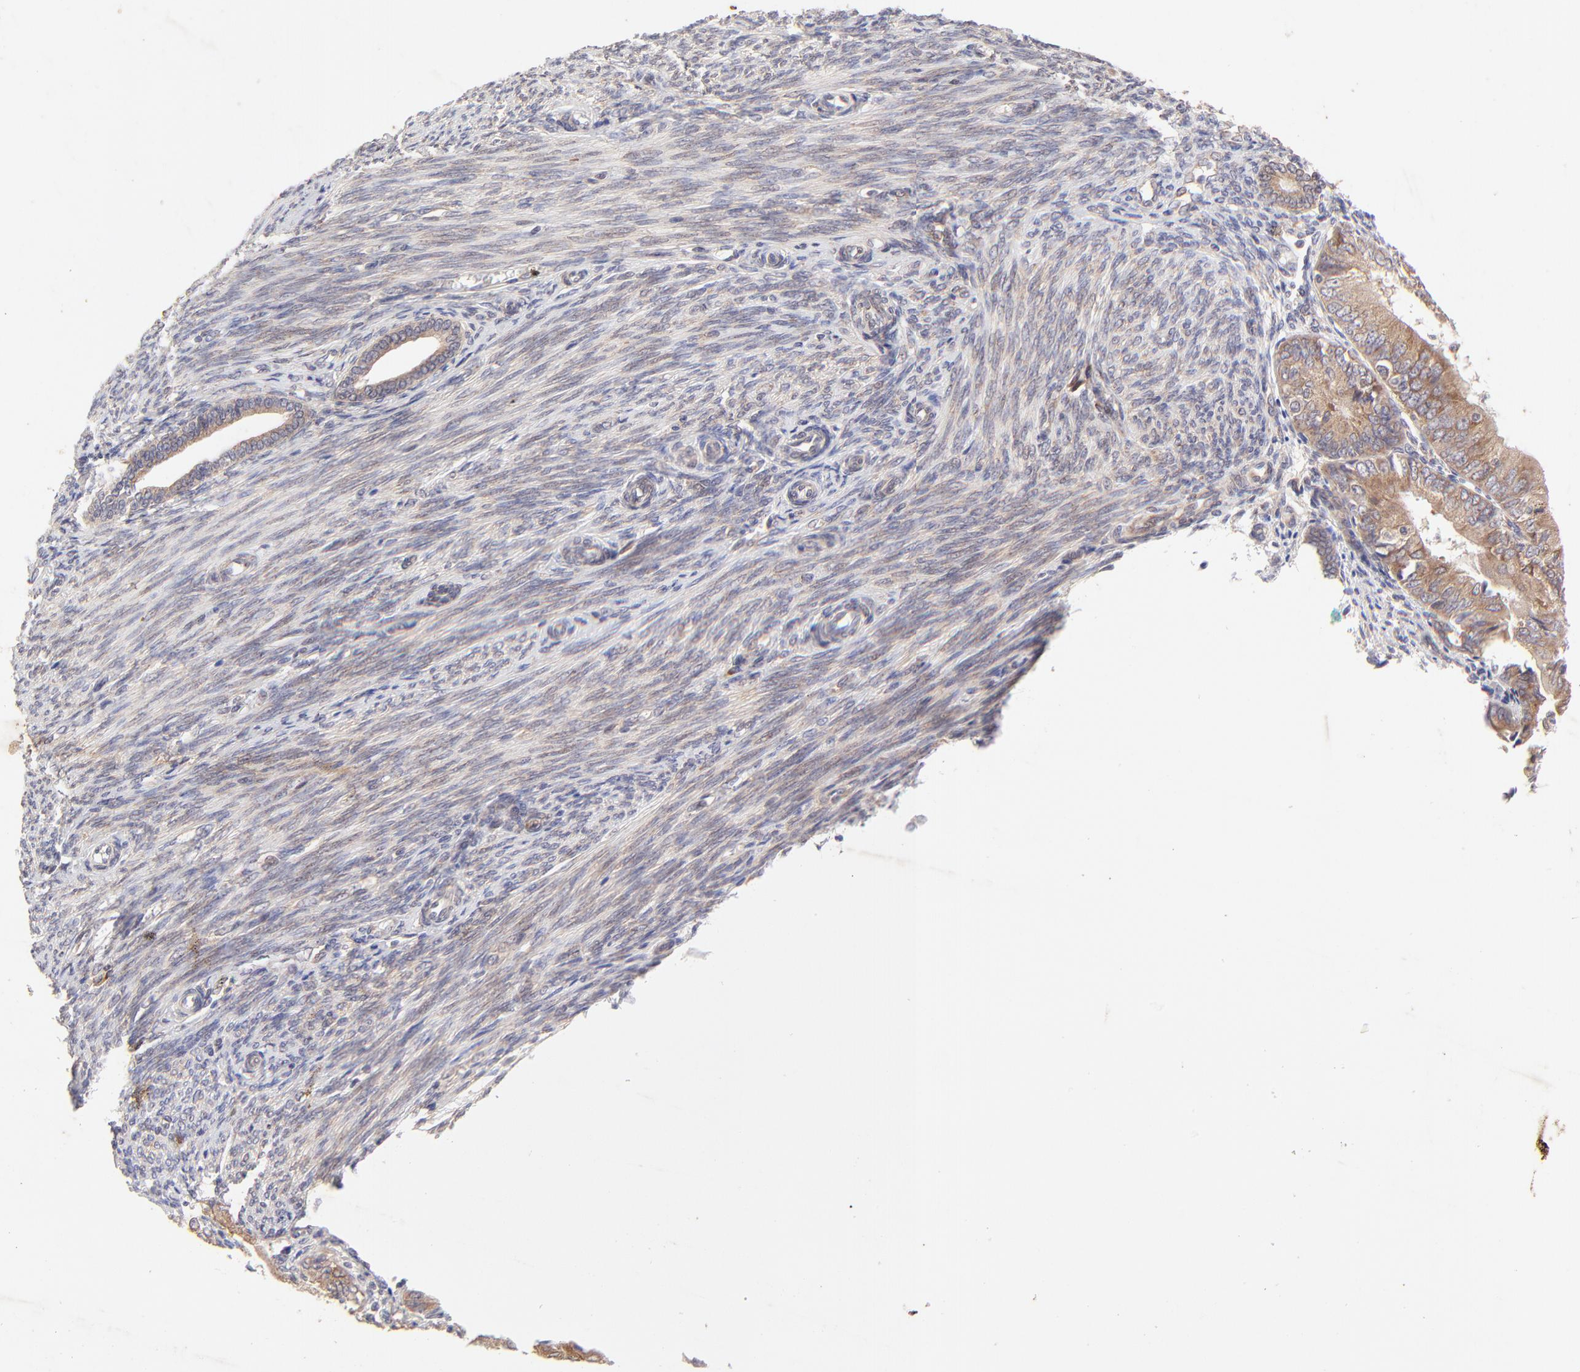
{"staining": {"intensity": "moderate", "quantity": ">75%", "location": "cytoplasmic/membranous"}, "tissue": "endometrial cancer", "cell_type": "Tumor cells", "image_type": "cancer", "snomed": [{"axis": "morphology", "description": "Adenocarcinoma, NOS"}, {"axis": "topography", "description": "Endometrium"}], "caption": "Immunohistochemical staining of endometrial cancer displays medium levels of moderate cytoplasmic/membranous protein positivity in about >75% of tumor cells.", "gene": "TNRC6B", "patient": {"sex": "female", "age": 79}}